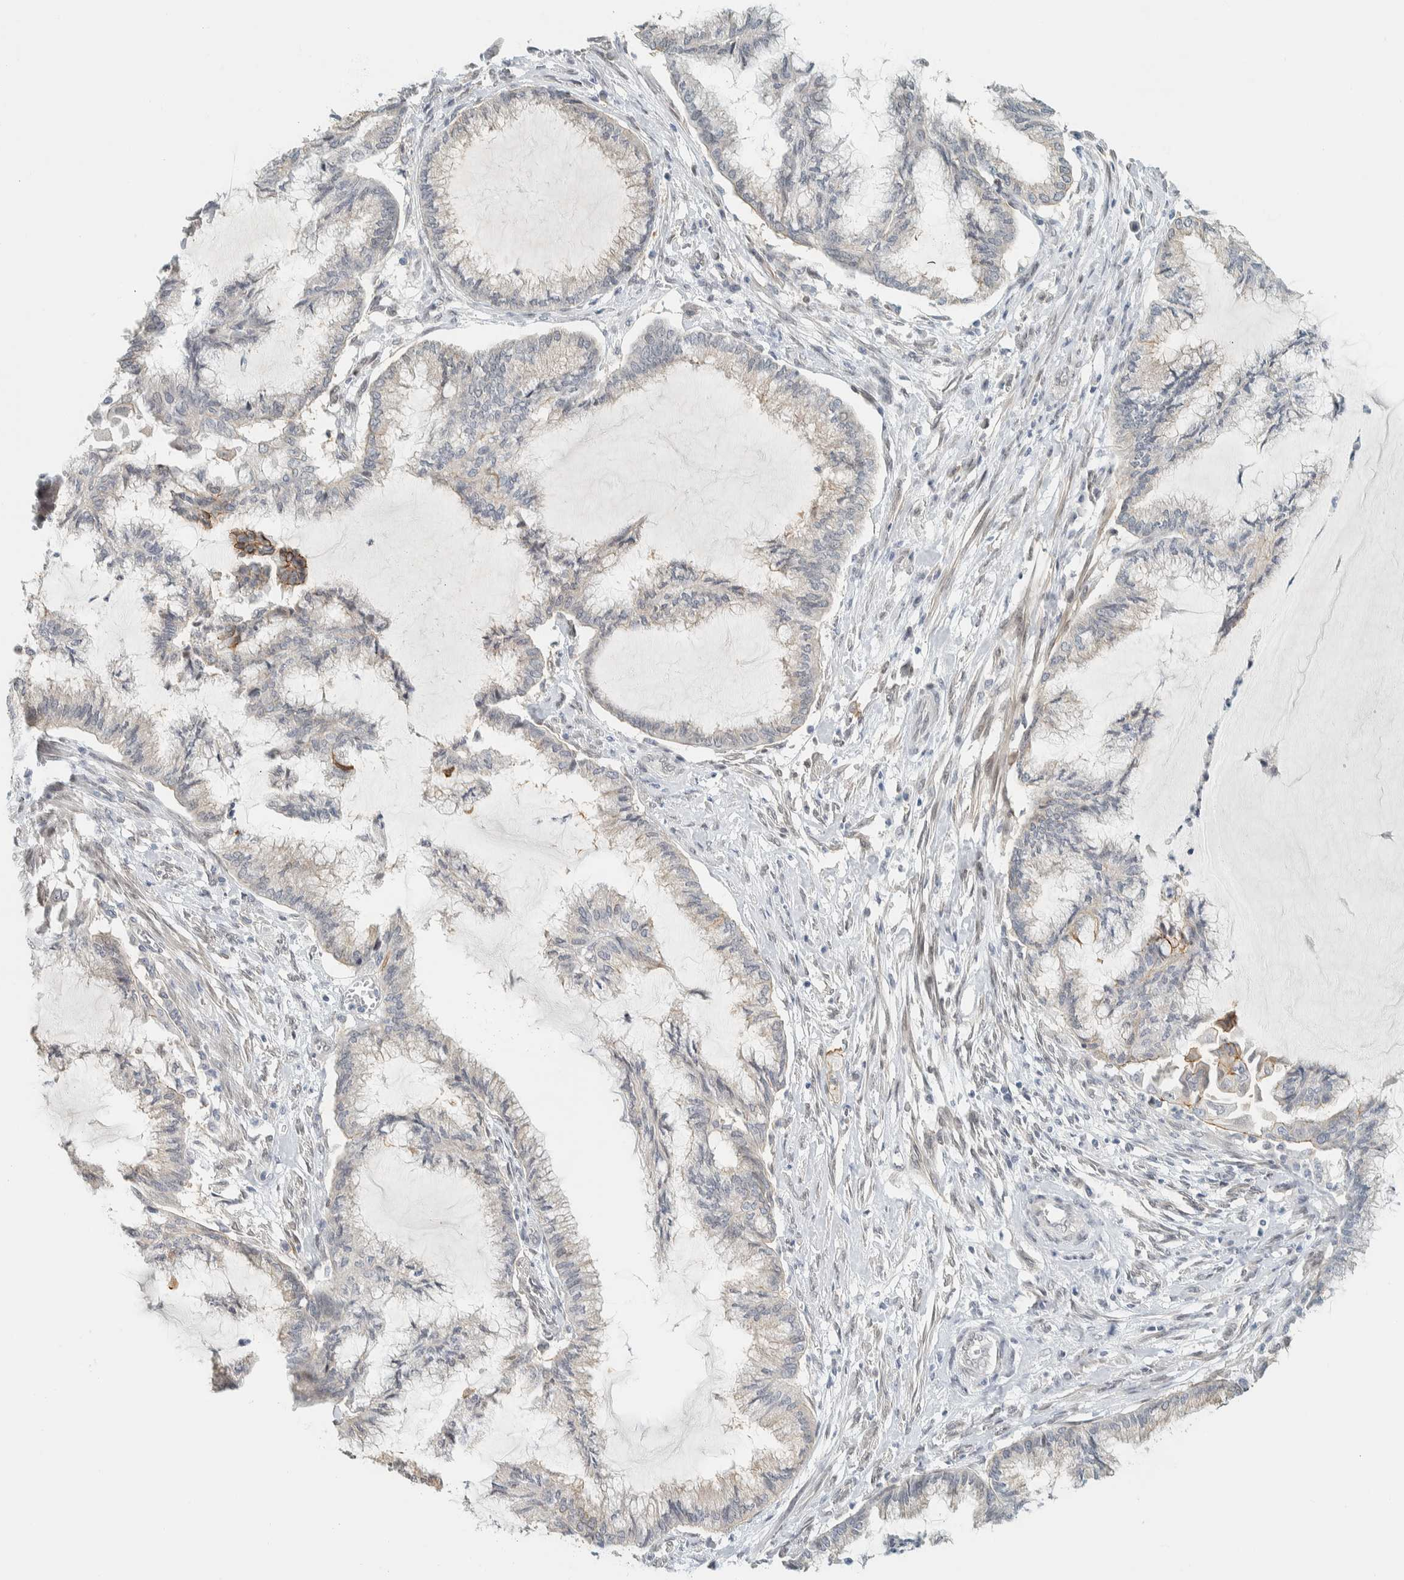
{"staining": {"intensity": "weak", "quantity": "<25%", "location": "cytoplasmic/membranous"}, "tissue": "endometrial cancer", "cell_type": "Tumor cells", "image_type": "cancer", "snomed": [{"axis": "morphology", "description": "Adenocarcinoma, NOS"}, {"axis": "topography", "description": "Endometrium"}], "caption": "Endometrial cancer was stained to show a protein in brown. There is no significant expression in tumor cells.", "gene": "C1QTNF12", "patient": {"sex": "female", "age": 86}}